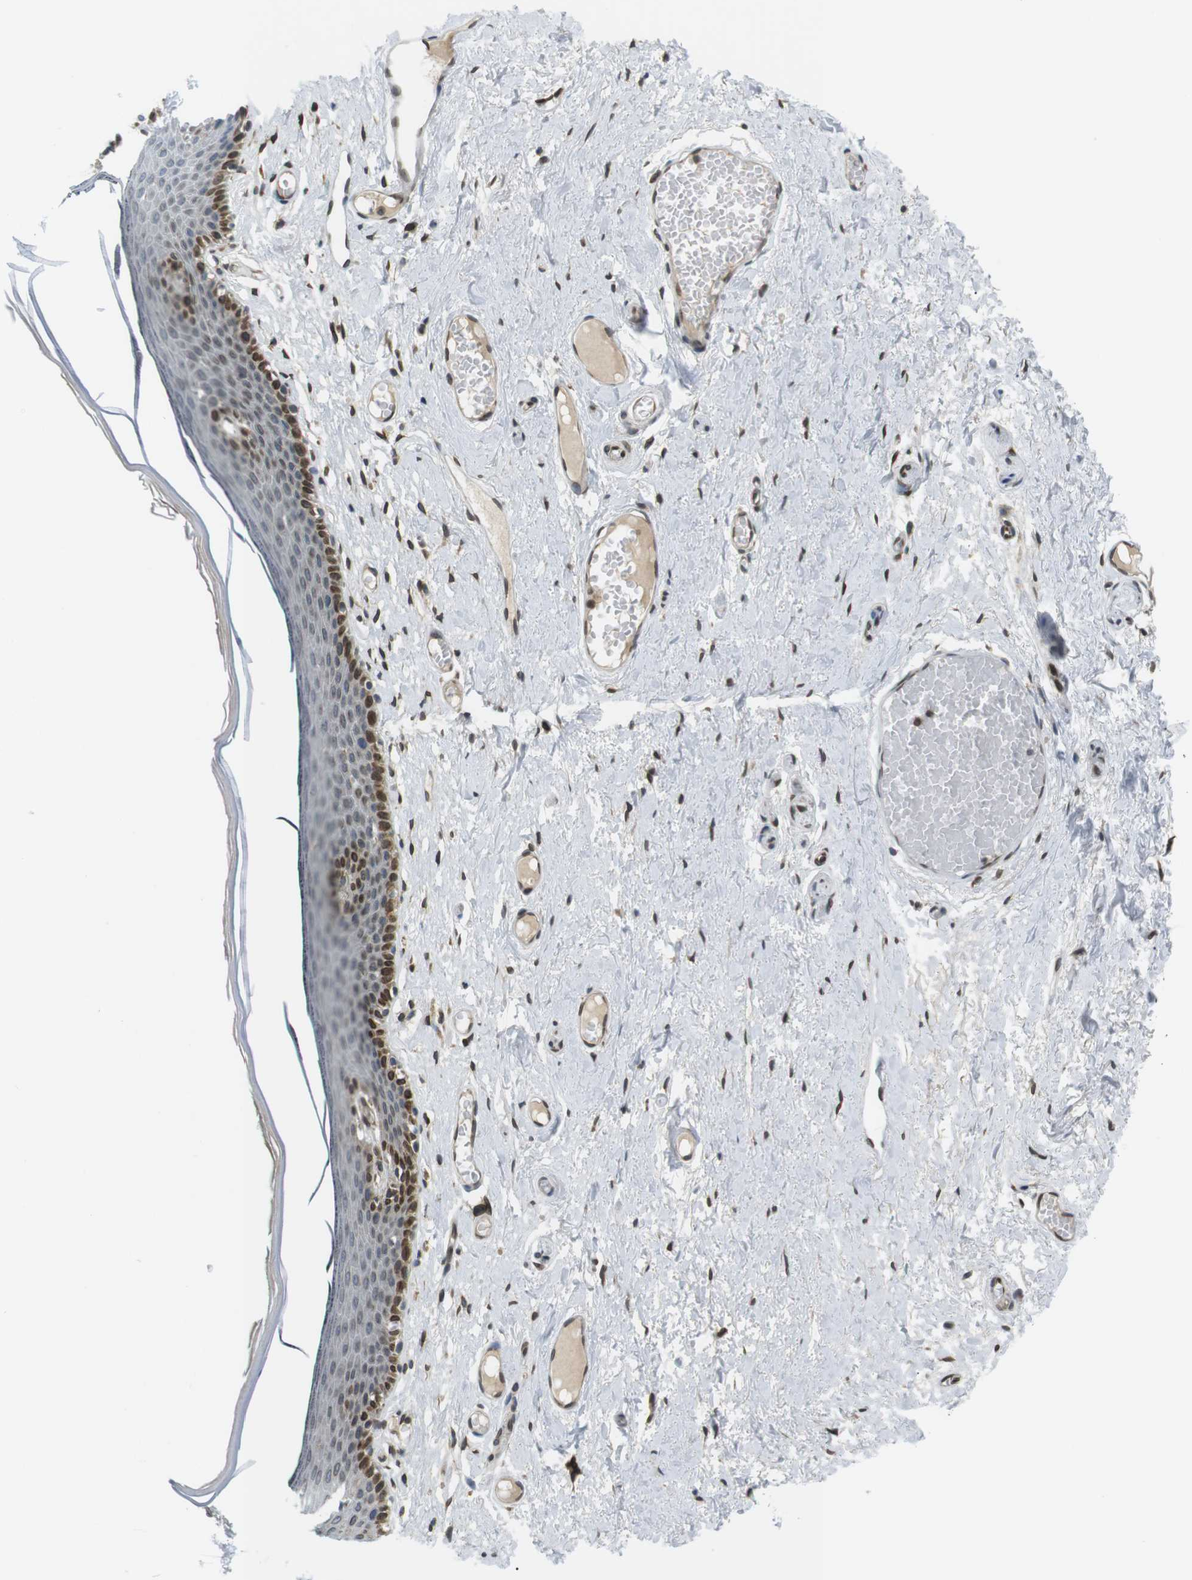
{"staining": {"intensity": "moderate", "quantity": "25%-75%", "location": "cytoplasmic/membranous,nuclear"}, "tissue": "skin", "cell_type": "Epidermal cells", "image_type": "normal", "snomed": [{"axis": "morphology", "description": "Normal tissue, NOS"}, {"axis": "topography", "description": "Adipose tissue"}, {"axis": "topography", "description": "Vascular tissue"}, {"axis": "topography", "description": "Anal"}, {"axis": "topography", "description": "Peripheral nerve tissue"}], "caption": "A brown stain shows moderate cytoplasmic/membranous,nuclear staining of a protein in epidermal cells of unremarkable human skin. (Stains: DAB in brown, nuclei in blue, Microscopy: brightfield microscopy at high magnification).", "gene": "TMX4", "patient": {"sex": "female", "age": 54}}